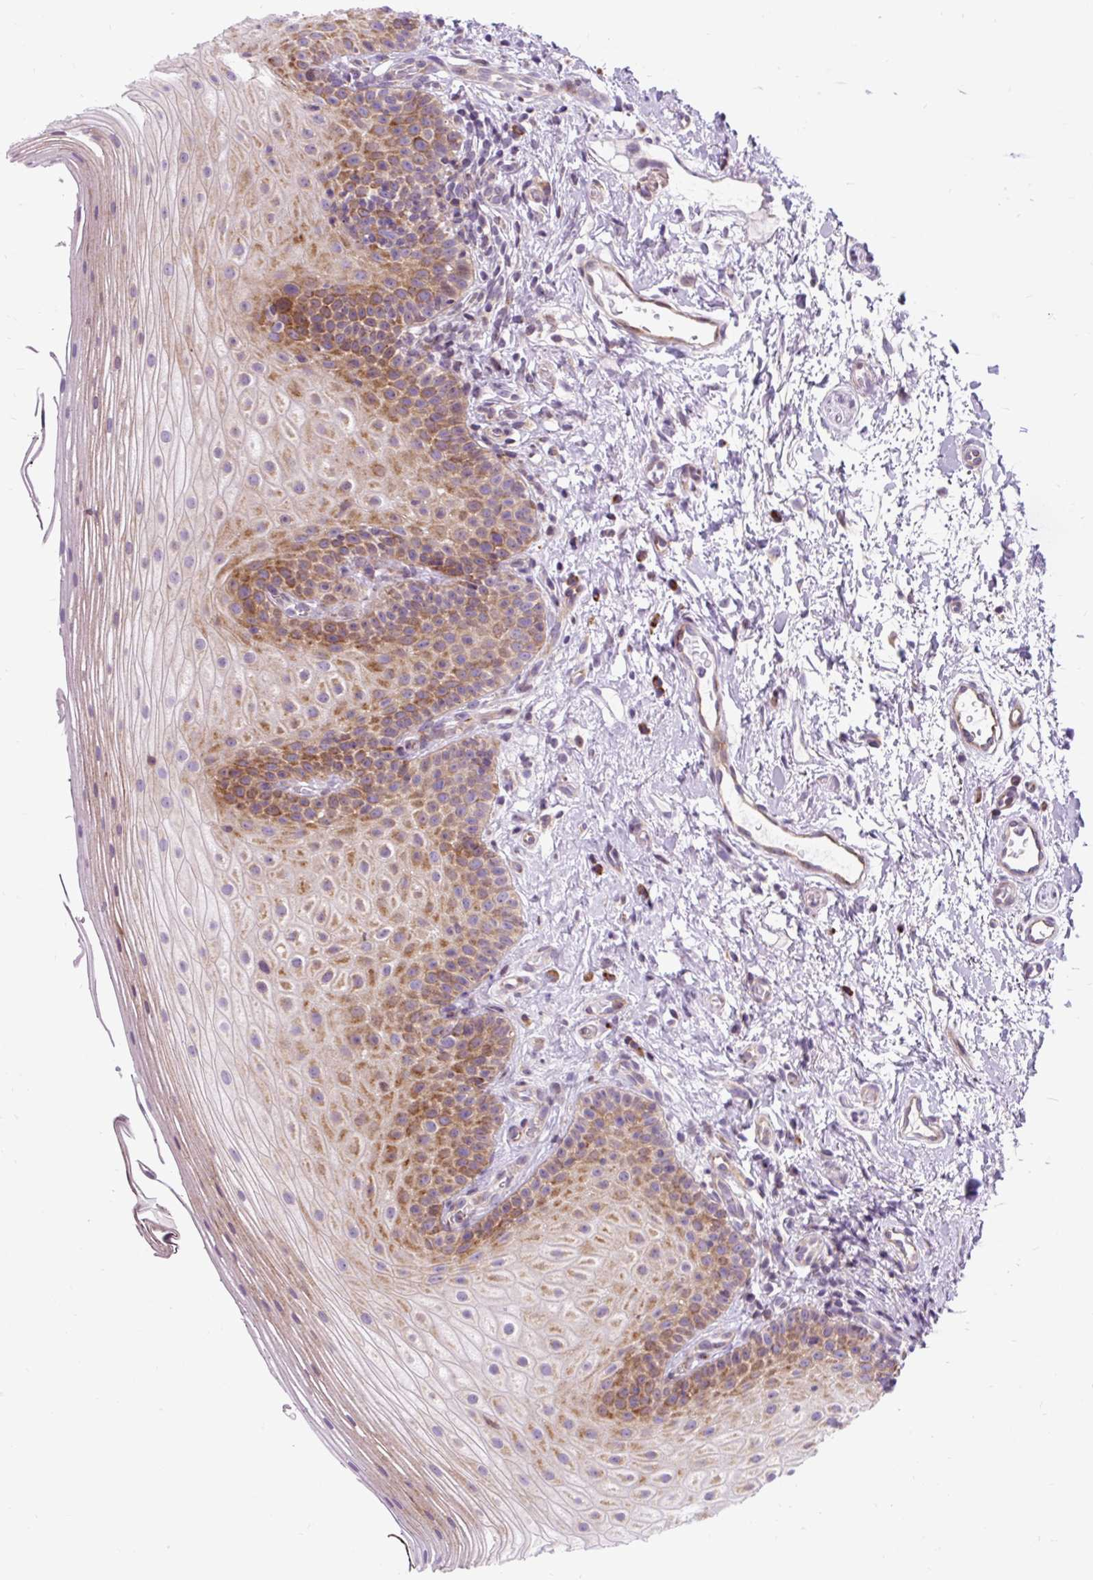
{"staining": {"intensity": "moderate", "quantity": ">75%", "location": "cytoplasmic/membranous"}, "tissue": "oral mucosa", "cell_type": "Squamous epithelial cells", "image_type": "normal", "snomed": [{"axis": "morphology", "description": "Normal tissue, NOS"}, {"axis": "topography", "description": "Oral tissue"}], "caption": "IHC (DAB) staining of normal oral mucosa reveals moderate cytoplasmic/membranous protein staining in about >75% of squamous epithelial cells. The staining was performed using DAB, with brown indicating positive protein expression. Nuclei are stained blue with hematoxylin.", "gene": "CISD3", "patient": {"sex": "male", "age": 75}}